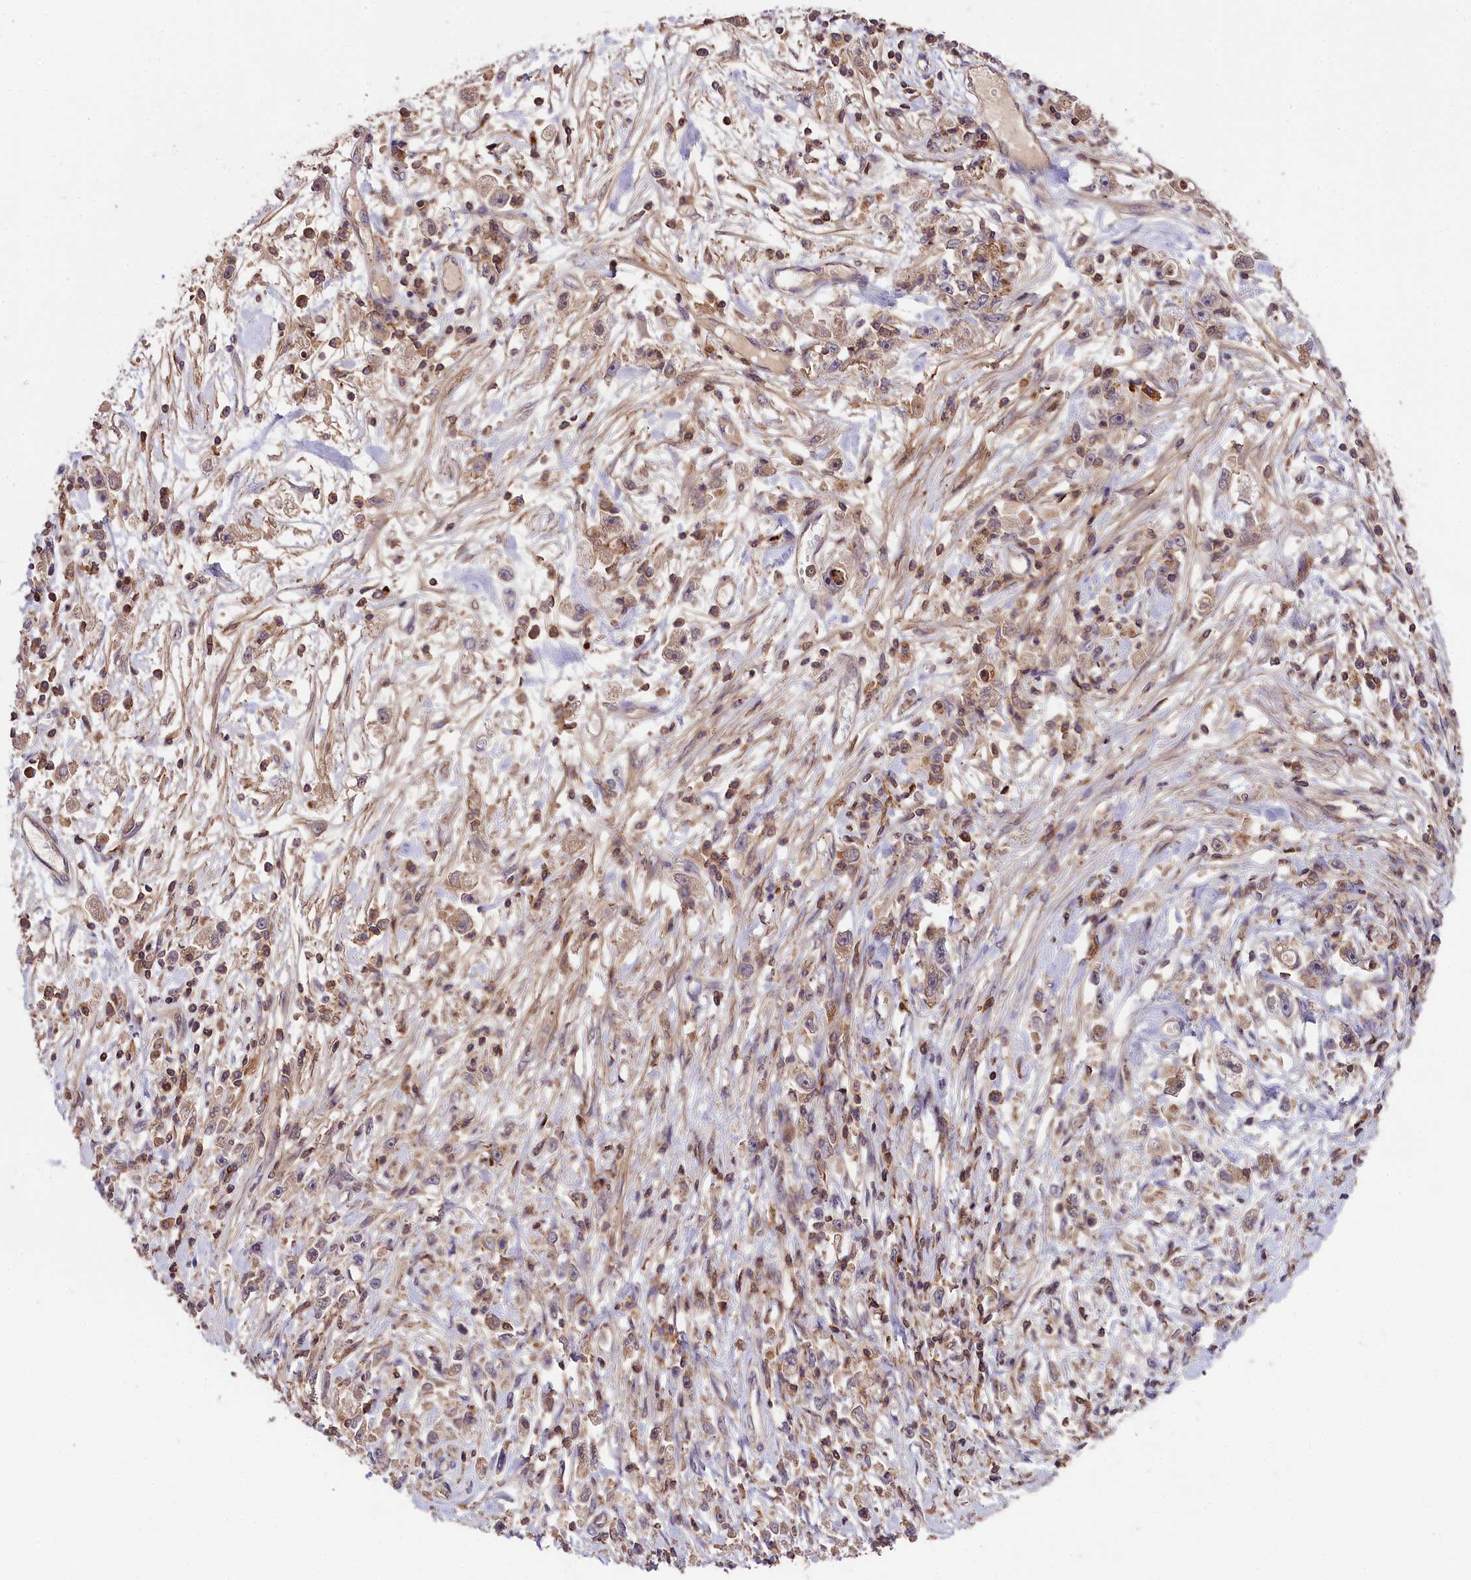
{"staining": {"intensity": "weak", "quantity": "25%-75%", "location": "cytoplasmic/membranous"}, "tissue": "stomach cancer", "cell_type": "Tumor cells", "image_type": "cancer", "snomed": [{"axis": "morphology", "description": "Adenocarcinoma, NOS"}, {"axis": "topography", "description": "Stomach"}], "caption": "Brown immunohistochemical staining in adenocarcinoma (stomach) exhibits weak cytoplasmic/membranous expression in about 25%-75% of tumor cells. The protein of interest is shown in brown color, while the nuclei are stained blue.", "gene": "SKIDA1", "patient": {"sex": "female", "age": 59}}